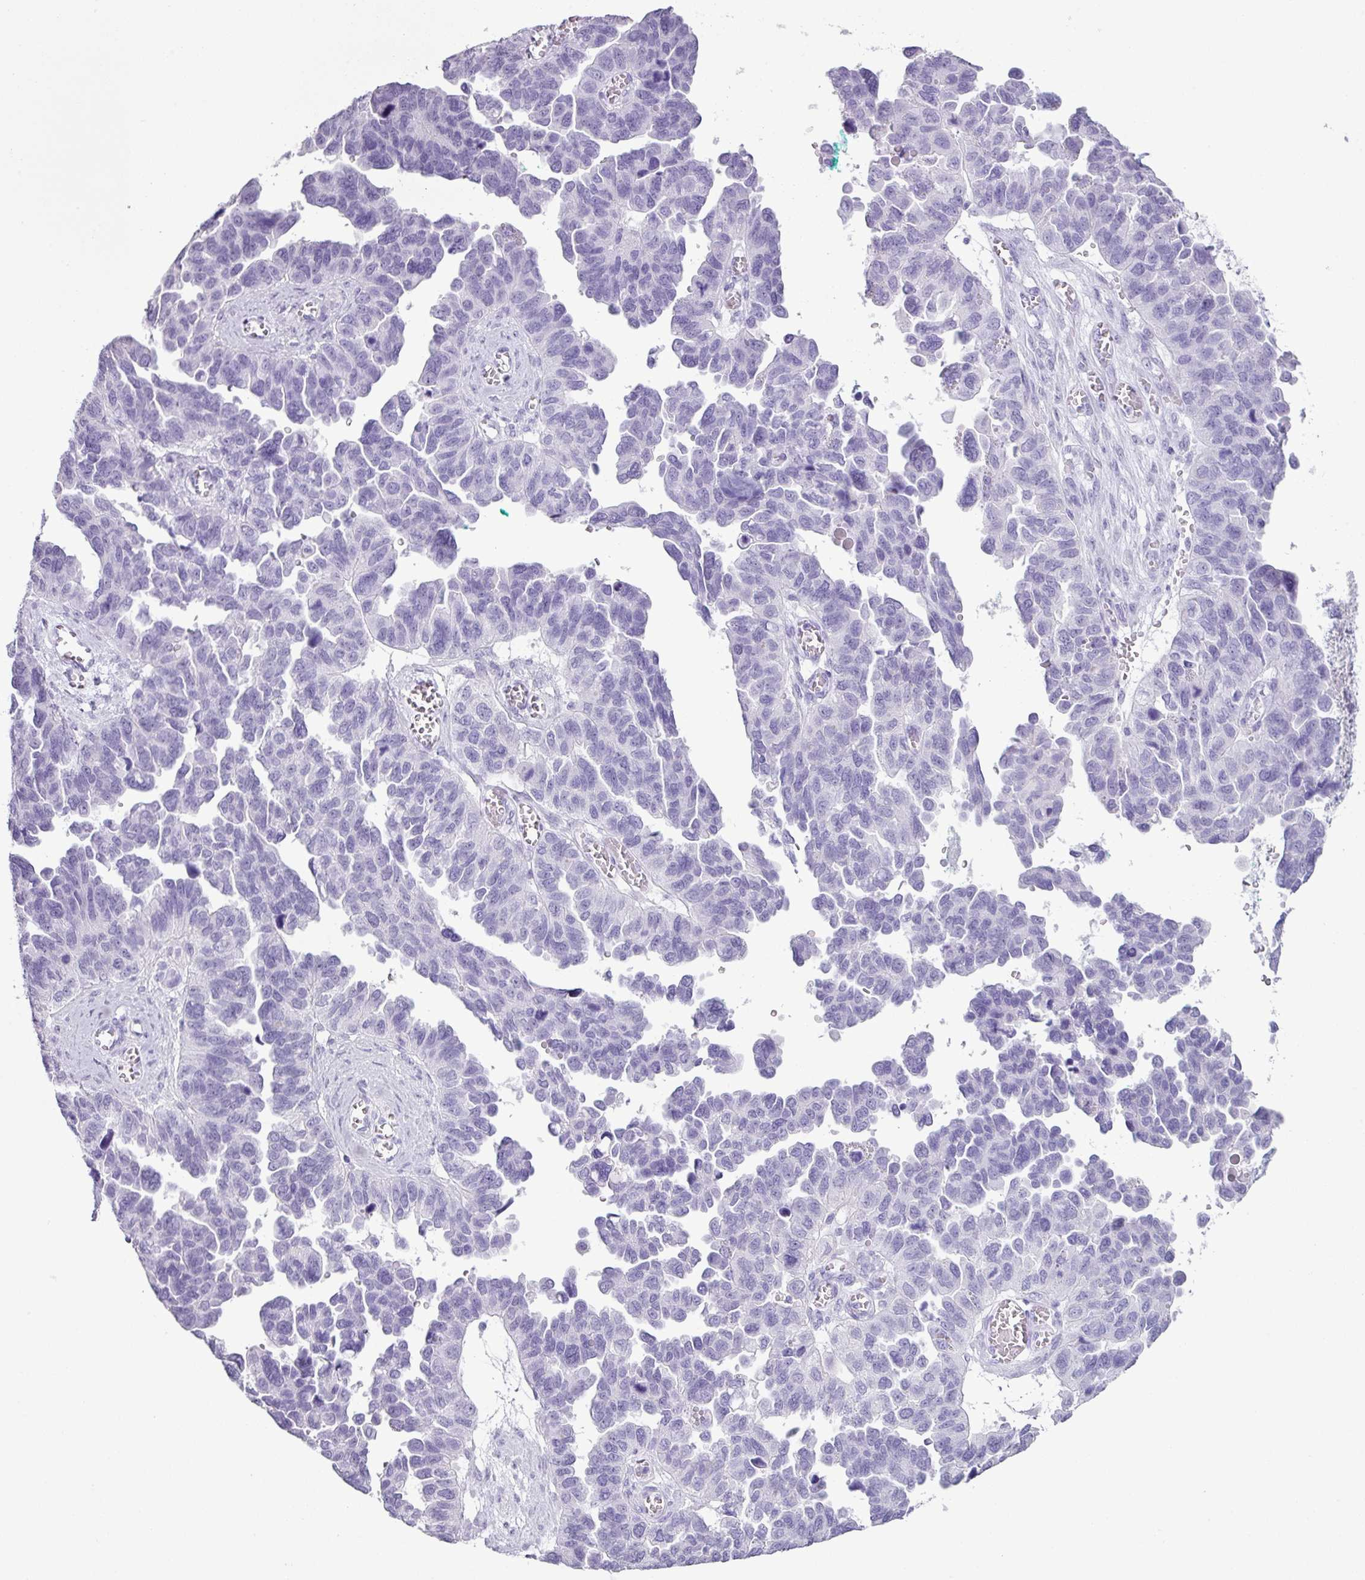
{"staining": {"intensity": "negative", "quantity": "none", "location": "none"}, "tissue": "ovarian cancer", "cell_type": "Tumor cells", "image_type": "cancer", "snomed": [{"axis": "morphology", "description": "Cystadenocarcinoma, serous, NOS"}, {"axis": "topography", "description": "Ovary"}], "caption": "Image shows no protein expression in tumor cells of ovarian cancer tissue.", "gene": "SCT", "patient": {"sex": "female", "age": 64}}